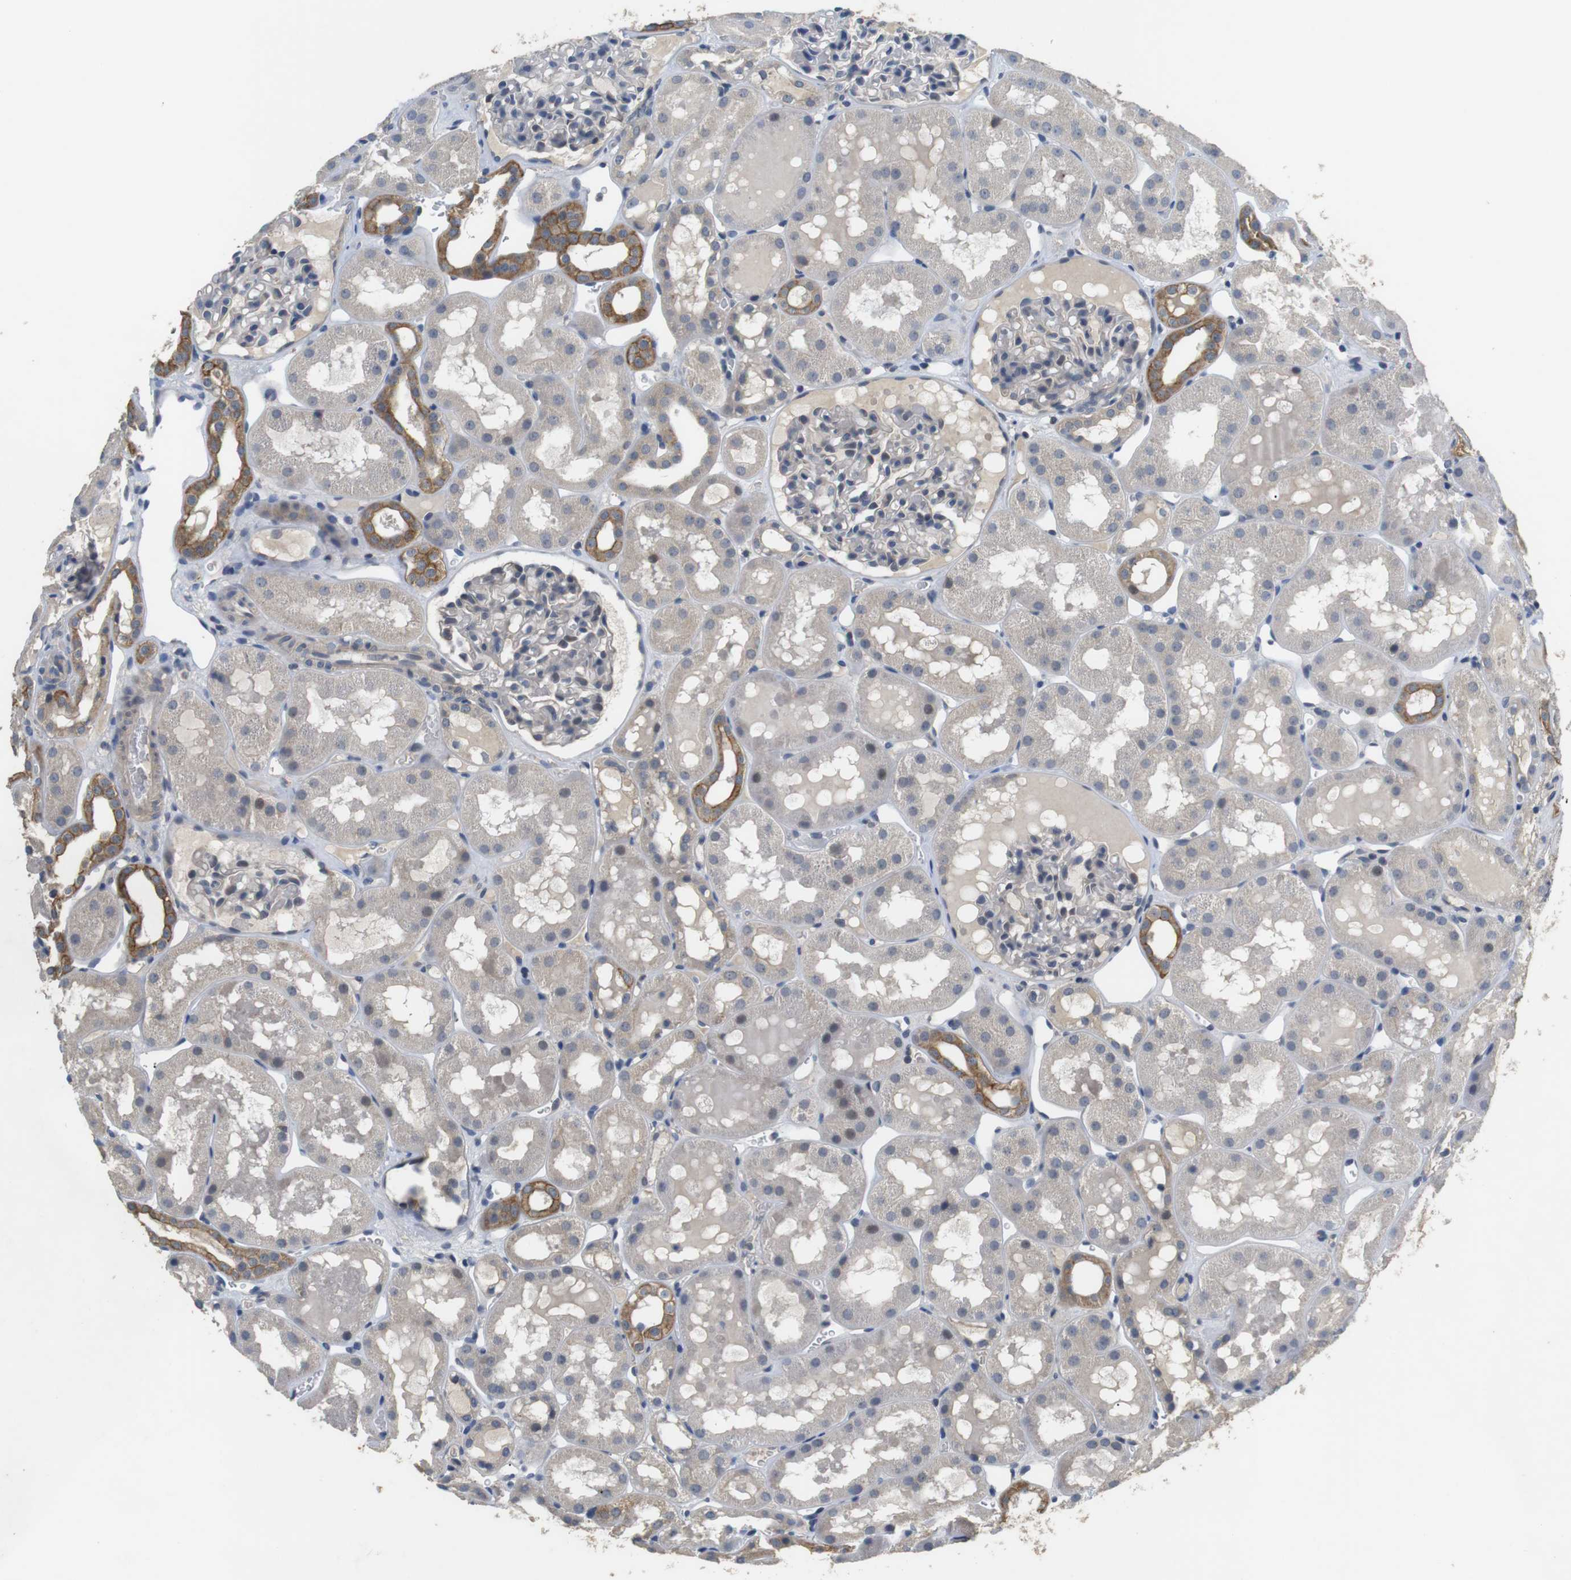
{"staining": {"intensity": "negative", "quantity": "none", "location": "none"}, "tissue": "kidney", "cell_type": "Cells in glomeruli", "image_type": "normal", "snomed": [{"axis": "morphology", "description": "Normal tissue, NOS"}, {"axis": "topography", "description": "Kidney"}, {"axis": "topography", "description": "Urinary bladder"}], "caption": "This histopathology image is of benign kidney stained with immunohistochemistry (IHC) to label a protein in brown with the nuclei are counter-stained blue. There is no expression in cells in glomeruli. The staining was performed using DAB to visualize the protein expression in brown, while the nuclei were stained in blue with hematoxylin (Magnification: 20x).", "gene": "ADGRL3", "patient": {"sex": "male", "age": 16}}